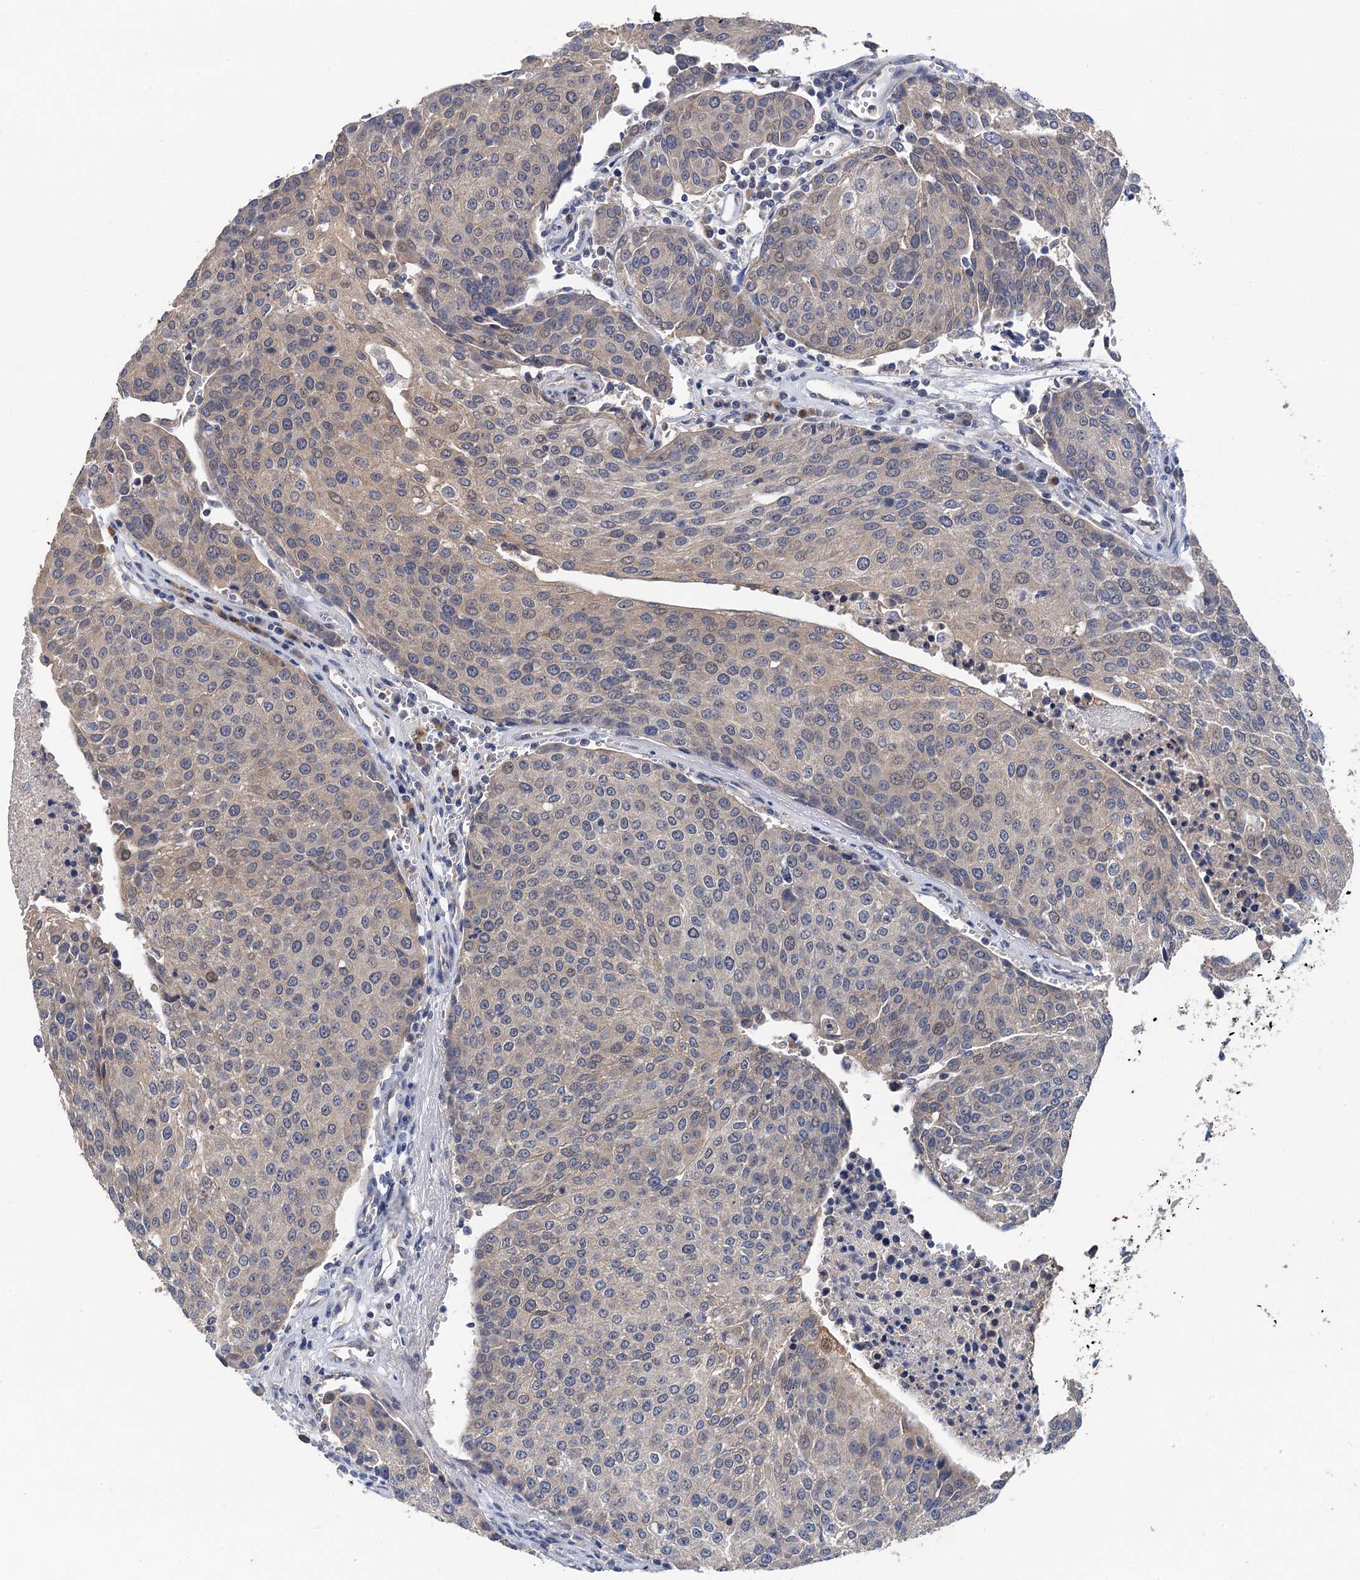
{"staining": {"intensity": "weak", "quantity": "<25%", "location": "cytoplasmic/membranous"}, "tissue": "urothelial cancer", "cell_type": "Tumor cells", "image_type": "cancer", "snomed": [{"axis": "morphology", "description": "Urothelial carcinoma, High grade"}, {"axis": "topography", "description": "Urinary bladder"}], "caption": "Protein analysis of high-grade urothelial carcinoma demonstrates no significant staining in tumor cells.", "gene": "TMEM39B", "patient": {"sex": "female", "age": 85}}